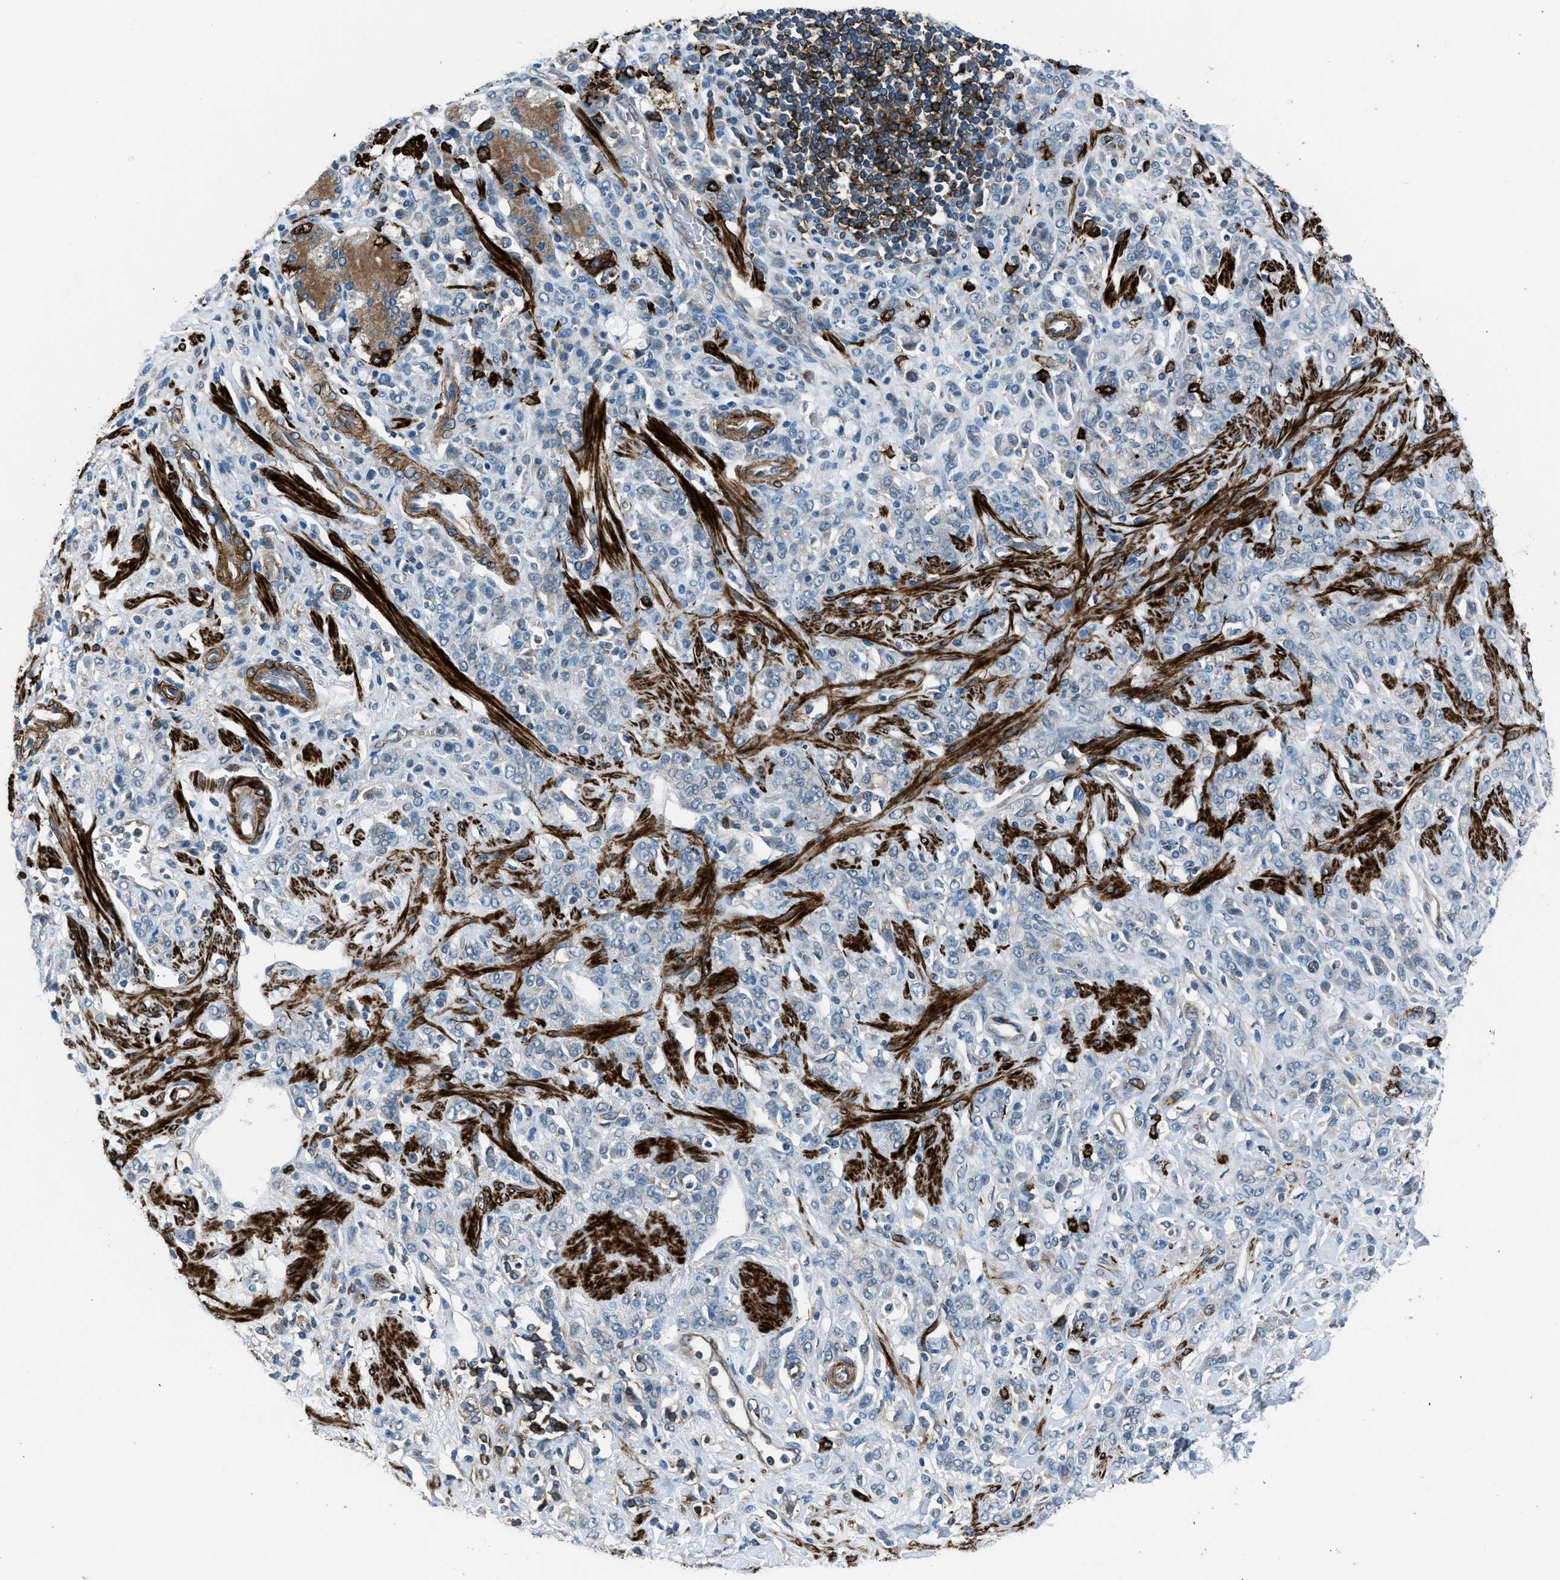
{"staining": {"intensity": "negative", "quantity": "none", "location": "none"}, "tissue": "stomach cancer", "cell_type": "Tumor cells", "image_type": "cancer", "snomed": [{"axis": "morphology", "description": "Normal tissue, NOS"}, {"axis": "morphology", "description": "Adenocarcinoma, NOS"}, {"axis": "topography", "description": "Stomach"}], "caption": "A high-resolution image shows IHC staining of stomach cancer (adenocarcinoma), which shows no significant staining in tumor cells. (IHC, brightfield microscopy, high magnification).", "gene": "LMBR1", "patient": {"sex": "male", "age": 82}}